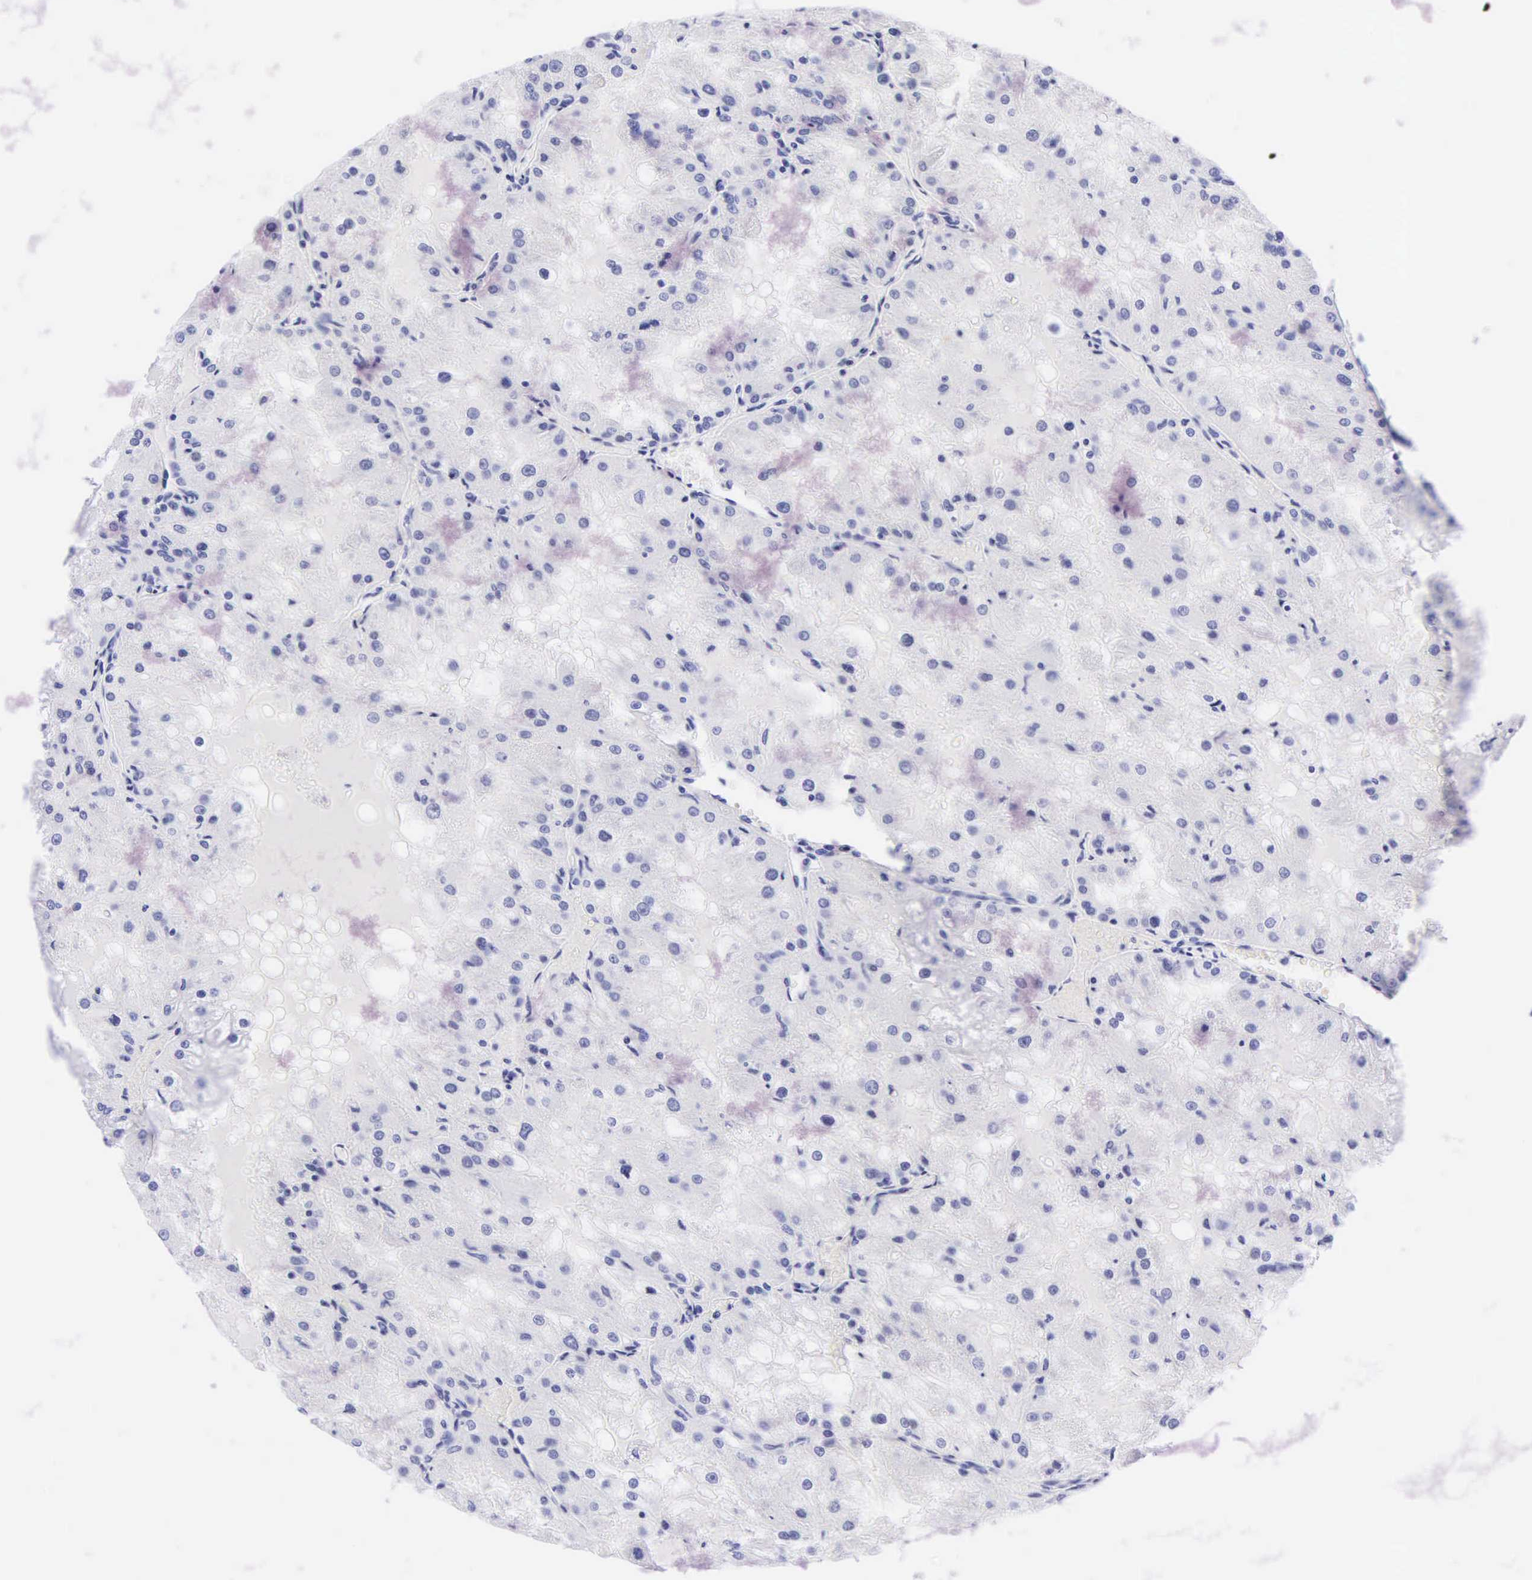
{"staining": {"intensity": "negative", "quantity": "none", "location": "none"}, "tissue": "renal cancer", "cell_type": "Tumor cells", "image_type": "cancer", "snomed": [{"axis": "morphology", "description": "Adenocarcinoma, NOS"}, {"axis": "topography", "description": "Kidney"}], "caption": "IHC micrograph of human renal cancer (adenocarcinoma) stained for a protein (brown), which reveals no expression in tumor cells.", "gene": "DES", "patient": {"sex": "female", "age": 74}}